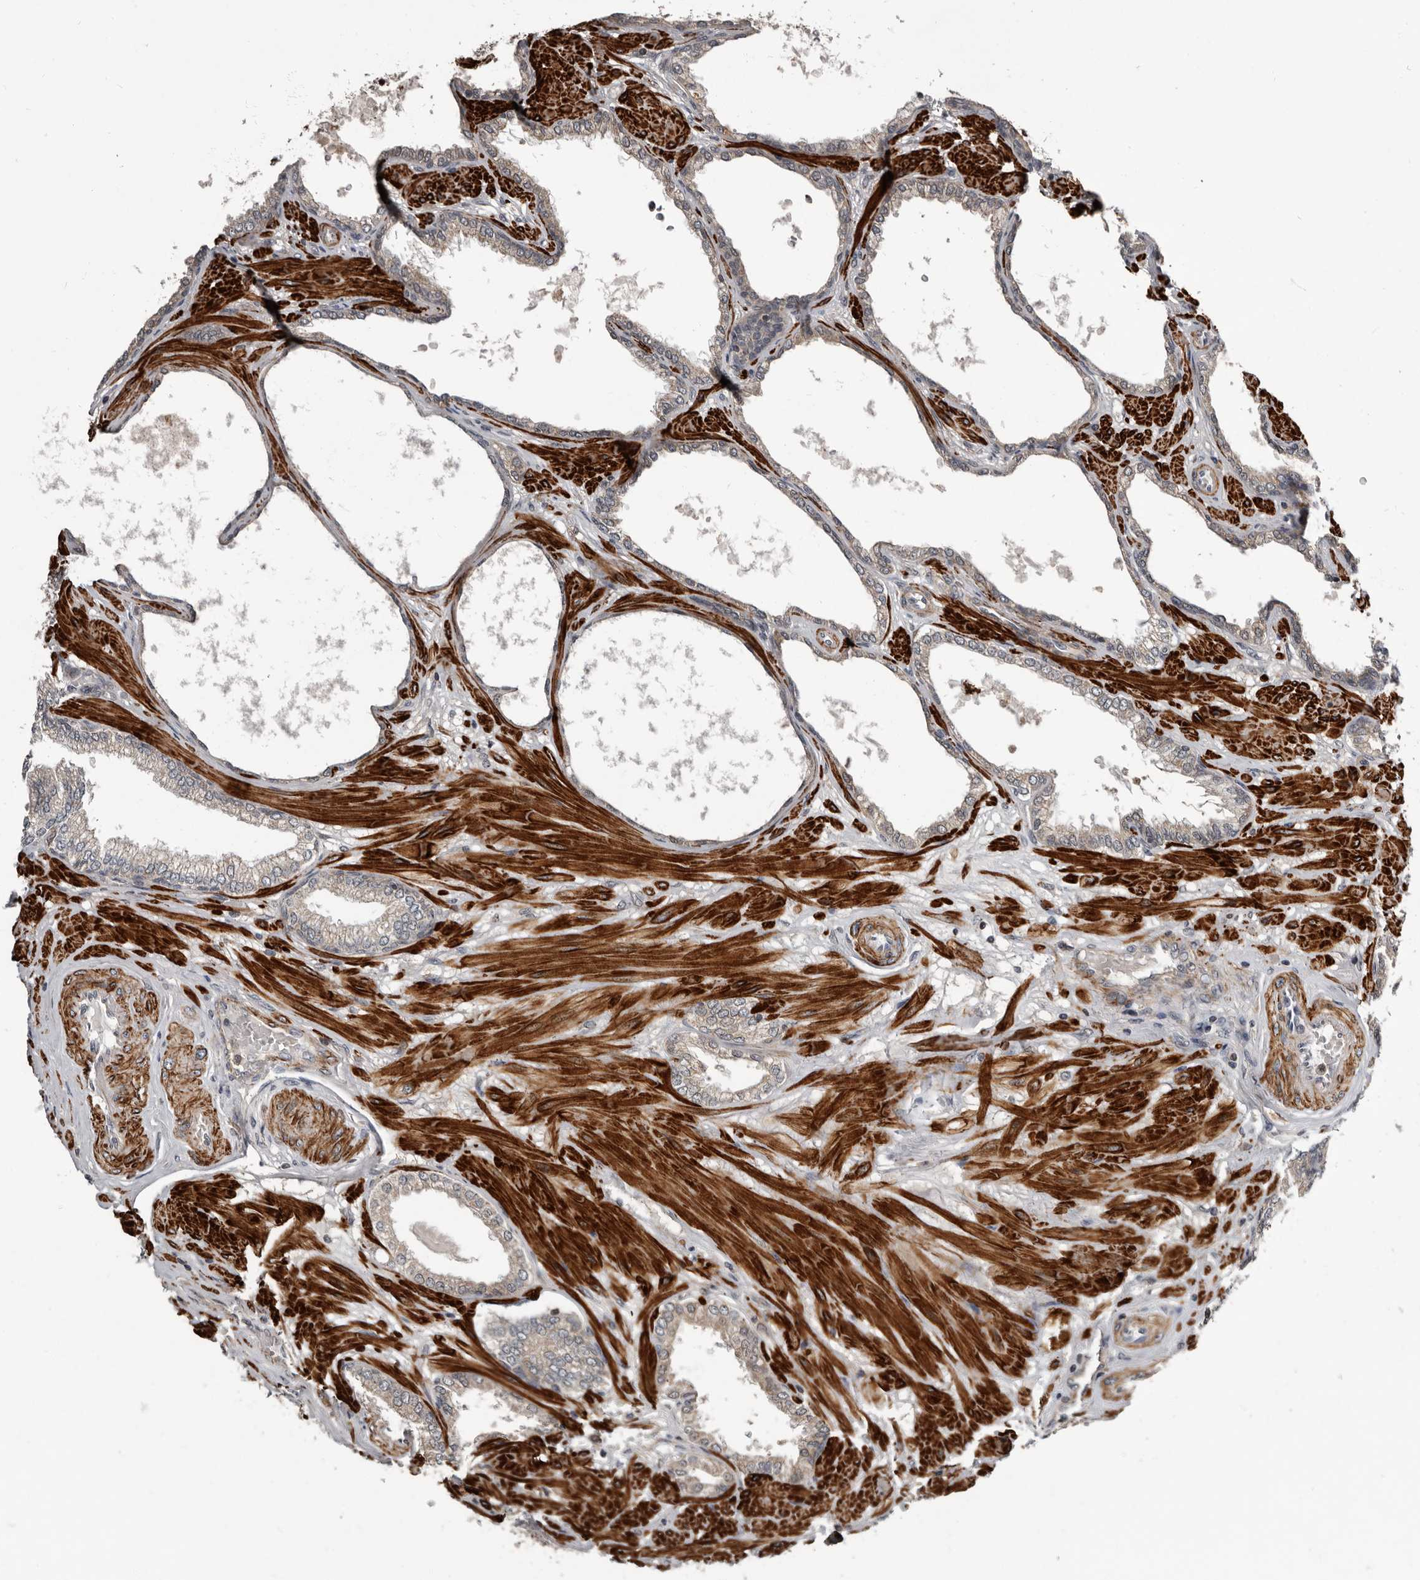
{"staining": {"intensity": "weak", "quantity": ">75%", "location": "cytoplasmic/membranous"}, "tissue": "prostate cancer", "cell_type": "Tumor cells", "image_type": "cancer", "snomed": [{"axis": "morphology", "description": "Adenocarcinoma, Low grade"}, {"axis": "topography", "description": "Prostate"}], "caption": "Prostate cancer stained for a protein exhibits weak cytoplasmic/membranous positivity in tumor cells.", "gene": "FGFR4", "patient": {"sex": "male", "age": 60}}